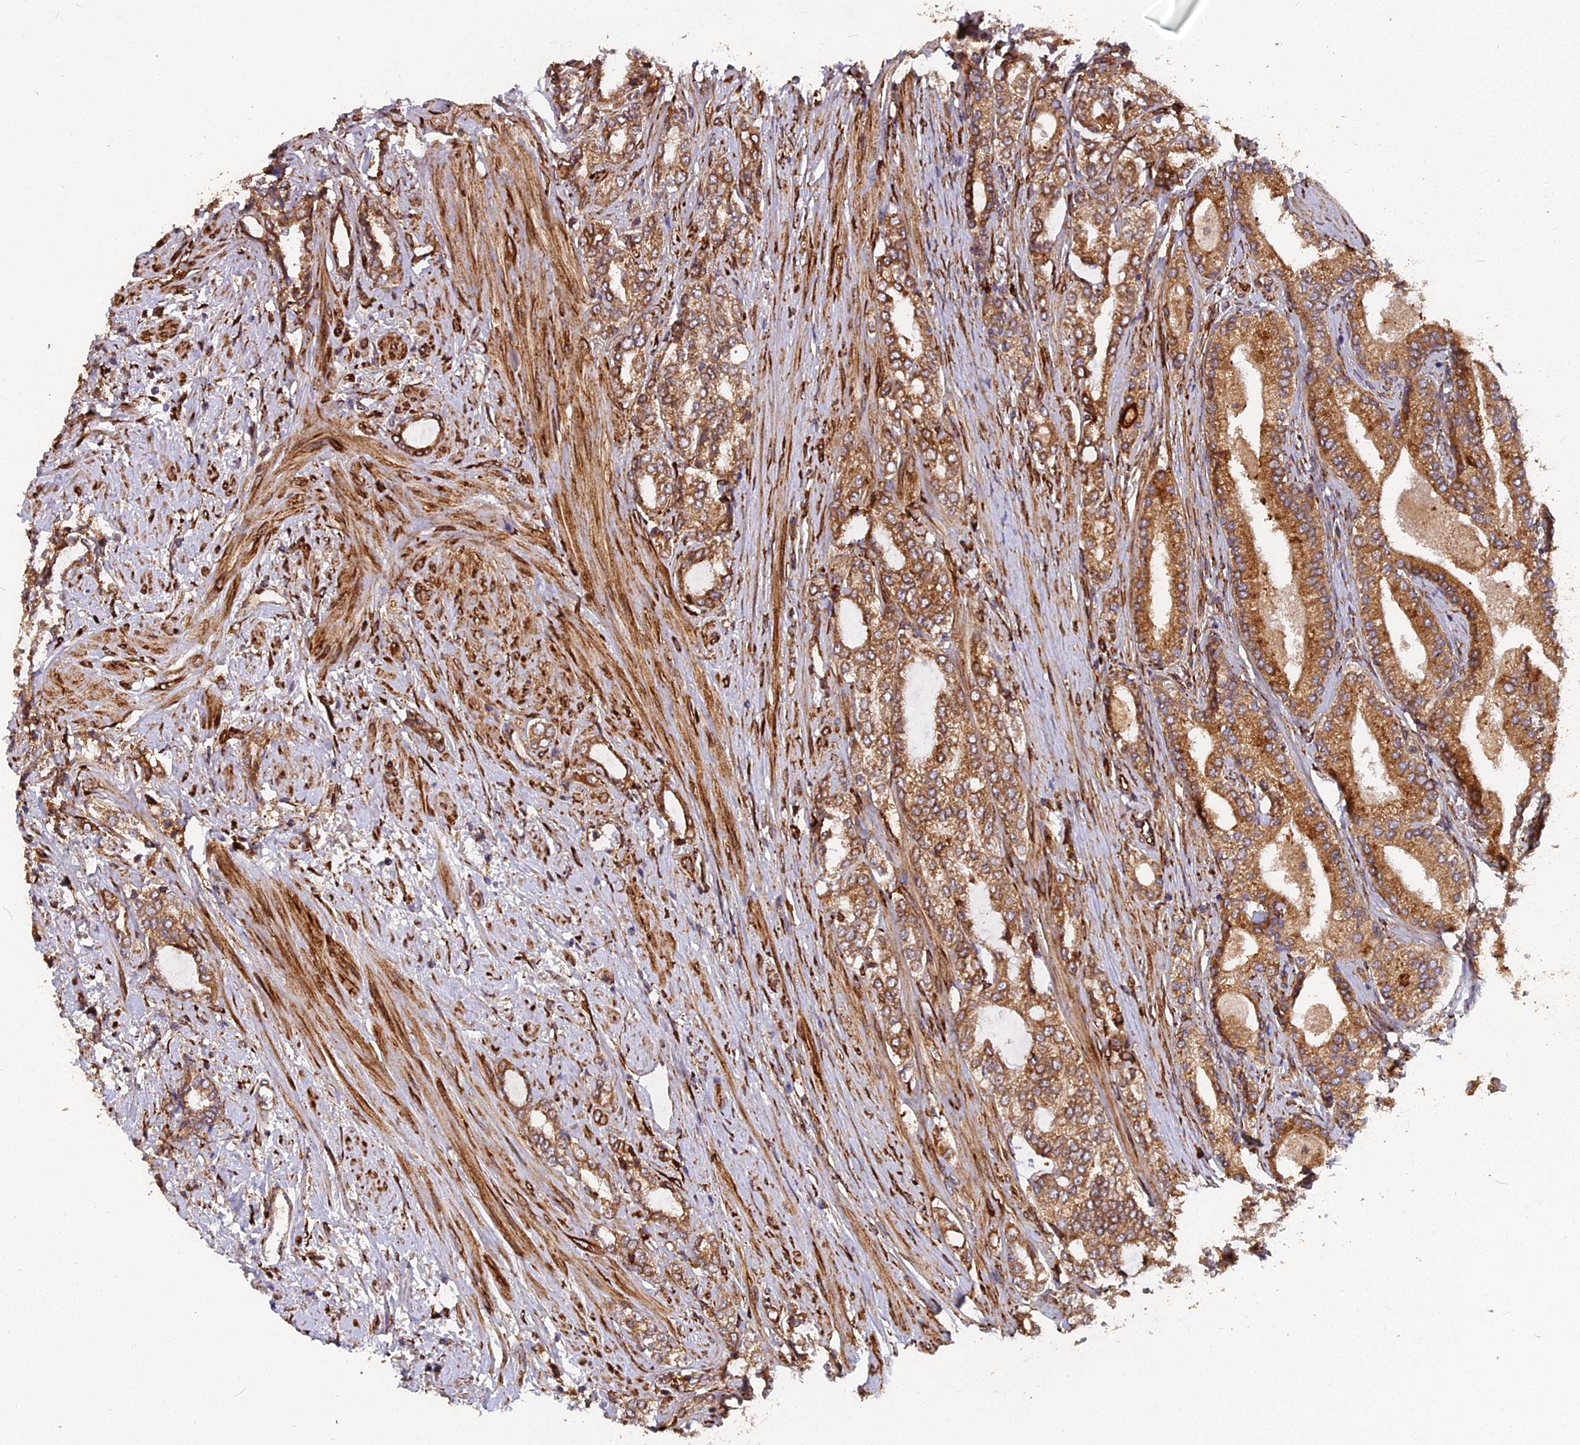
{"staining": {"intensity": "moderate", "quantity": ">75%", "location": "cytoplasmic/membranous"}, "tissue": "prostate cancer", "cell_type": "Tumor cells", "image_type": "cancer", "snomed": [{"axis": "morphology", "description": "Adenocarcinoma, High grade"}, {"axis": "topography", "description": "Prostate"}], "caption": "A histopathology image showing moderate cytoplasmic/membranous staining in about >75% of tumor cells in prostate cancer (high-grade adenocarcinoma), as visualized by brown immunohistochemical staining.", "gene": "NDUFAF7", "patient": {"sex": "male", "age": 64}}